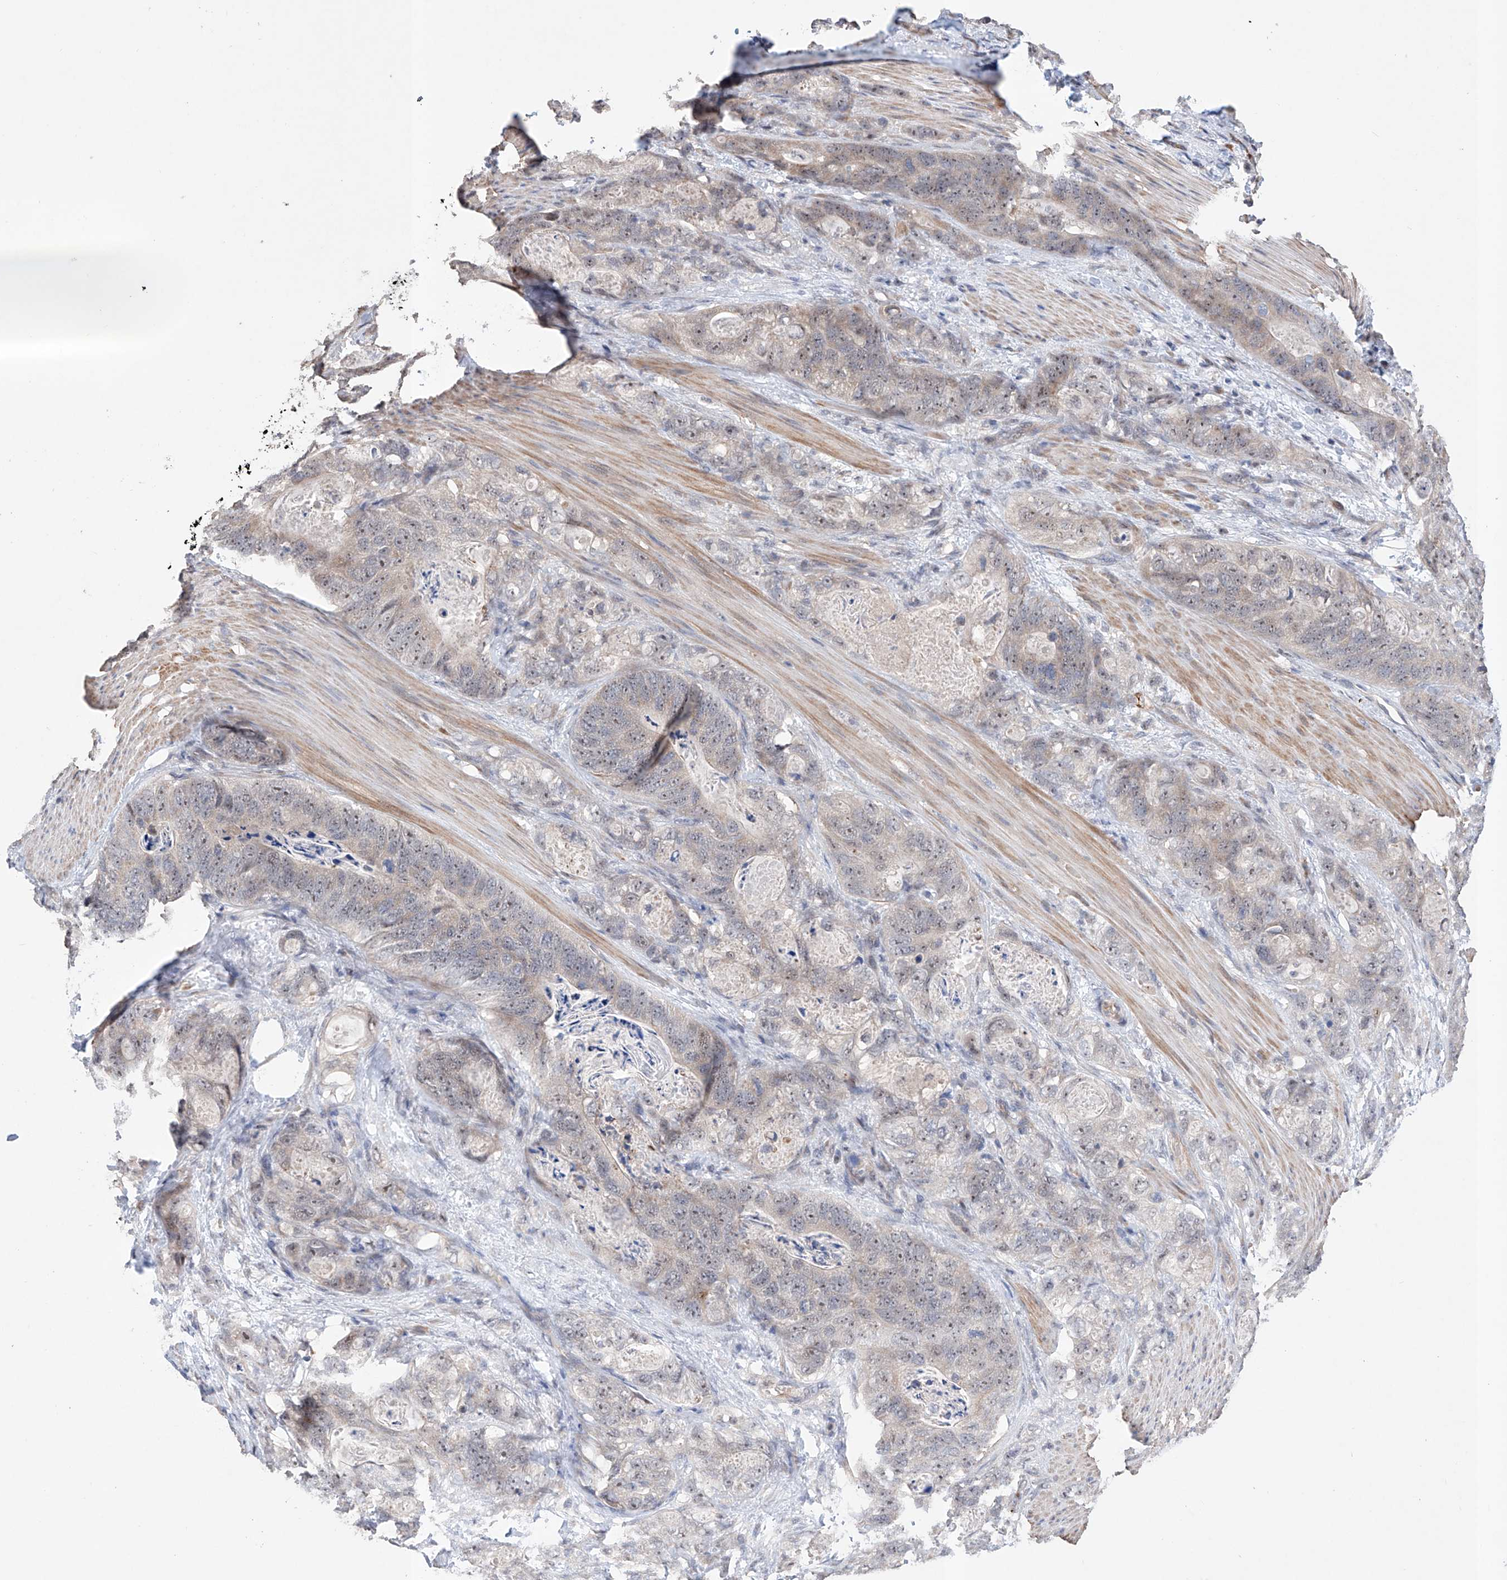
{"staining": {"intensity": "moderate", "quantity": "25%-75%", "location": "nuclear"}, "tissue": "stomach cancer", "cell_type": "Tumor cells", "image_type": "cancer", "snomed": [{"axis": "morphology", "description": "Normal tissue, NOS"}, {"axis": "morphology", "description": "Adenocarcinoma, NOS"}, {"axis": "topography", "description": "Stomach"}], "caption": "Stomach cancer stained with DAB IHC demonstrates medium levels of moderate nuclear expression in about 25%-75% of tumor cells.", "gene": "AFG1L", "patient": {"sex": "female", "age": 89}}